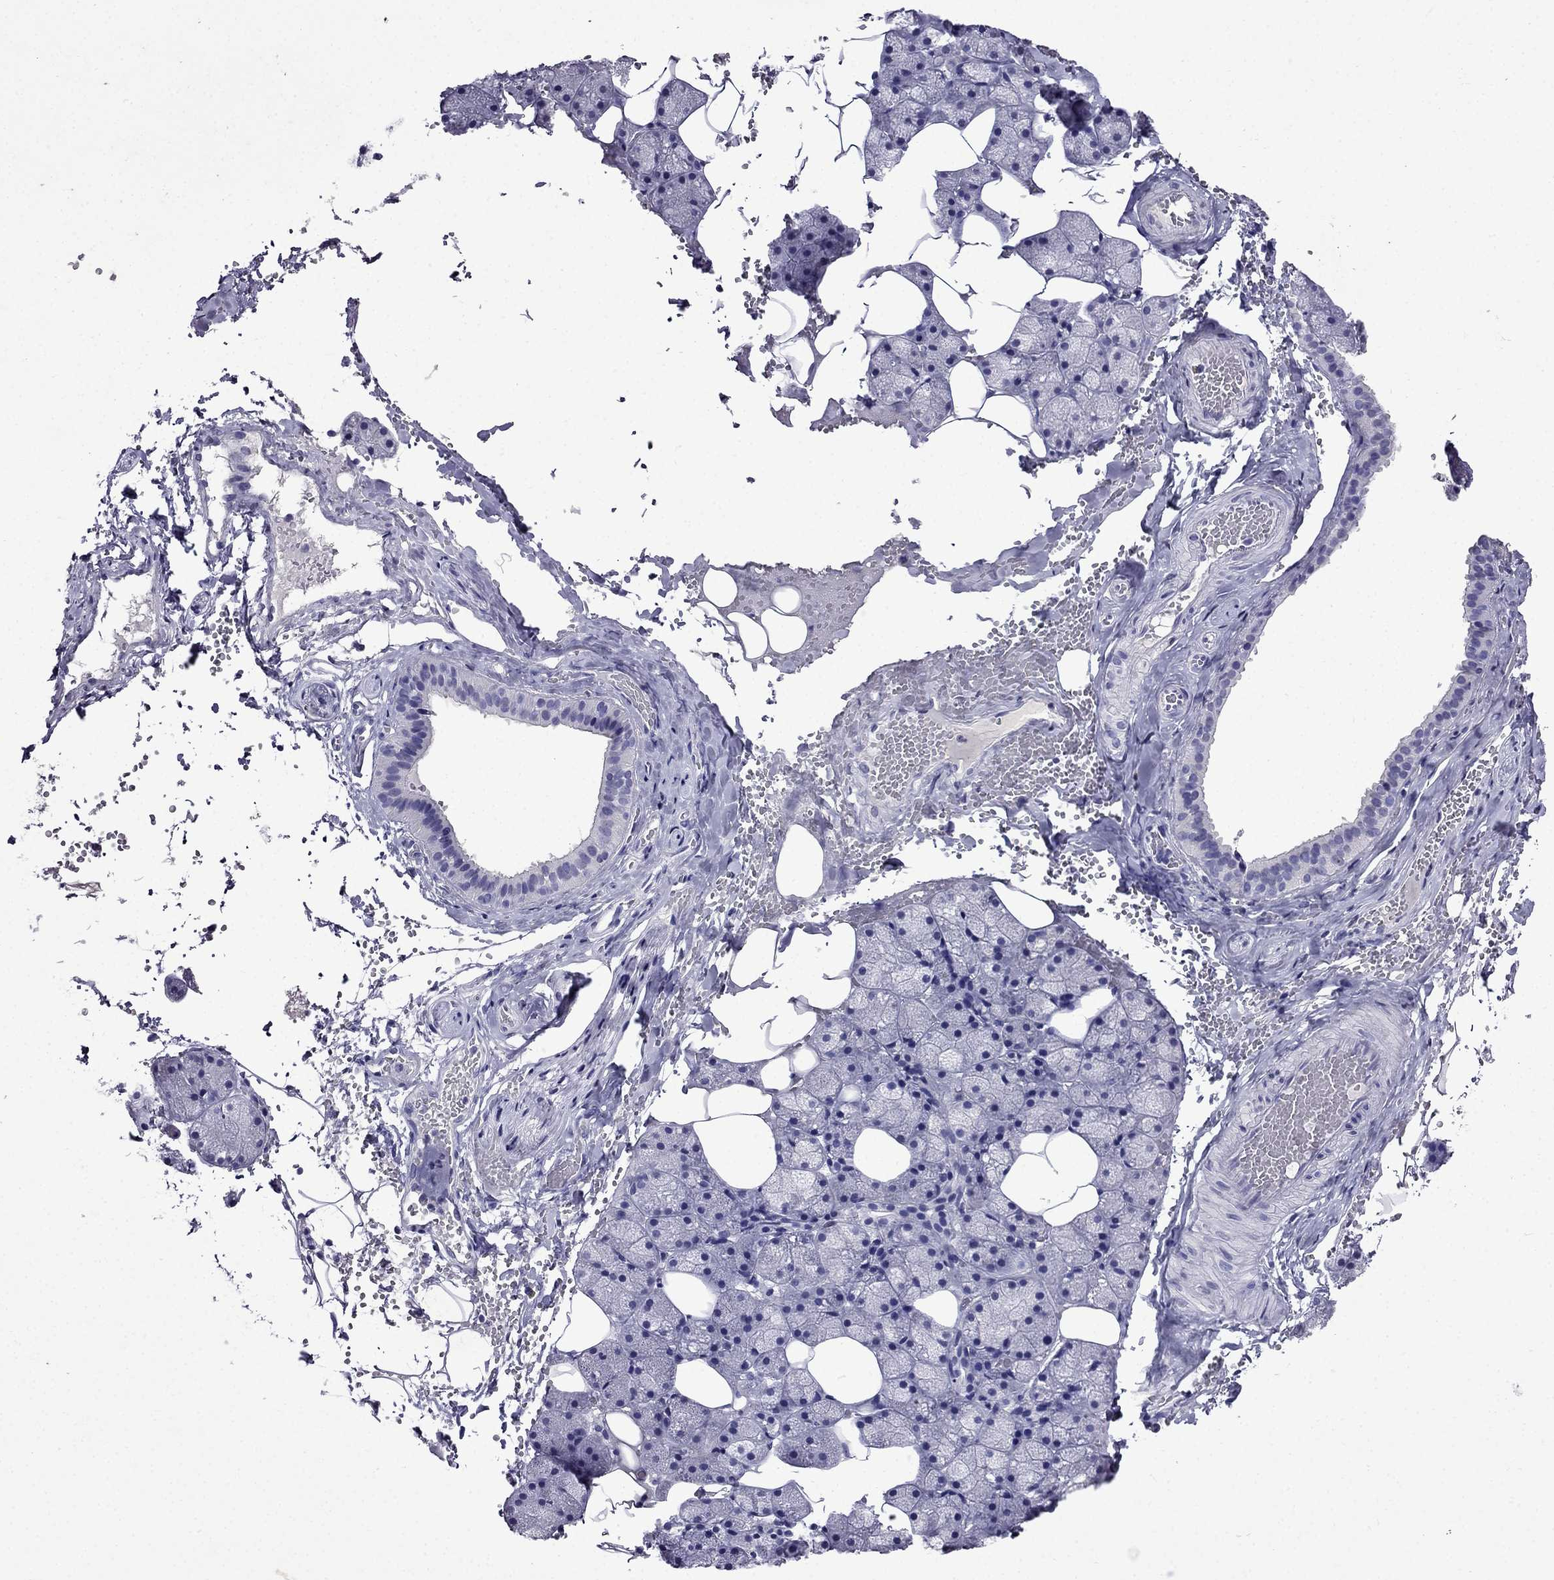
{"staining": {"intensity": "negative", "quantity": "none", "location": "none"}, "tissue": "salivary gland", "cell_type": "Glandular cells", "image_type": "normal", "snomed": [{"axis": "morphology", "description": "Normal tissue, NOS"}, {"axis": "topography", "description": "Salivary gland"}], "caption": "Immunohistochemistry (IHC) micrograph of unremarkable human salivary gland stained for a protein (brown), which exhibits no expression in glandular cells.", "gene": "DNAH17", "patient": {"sex": "male", "age": 38}}